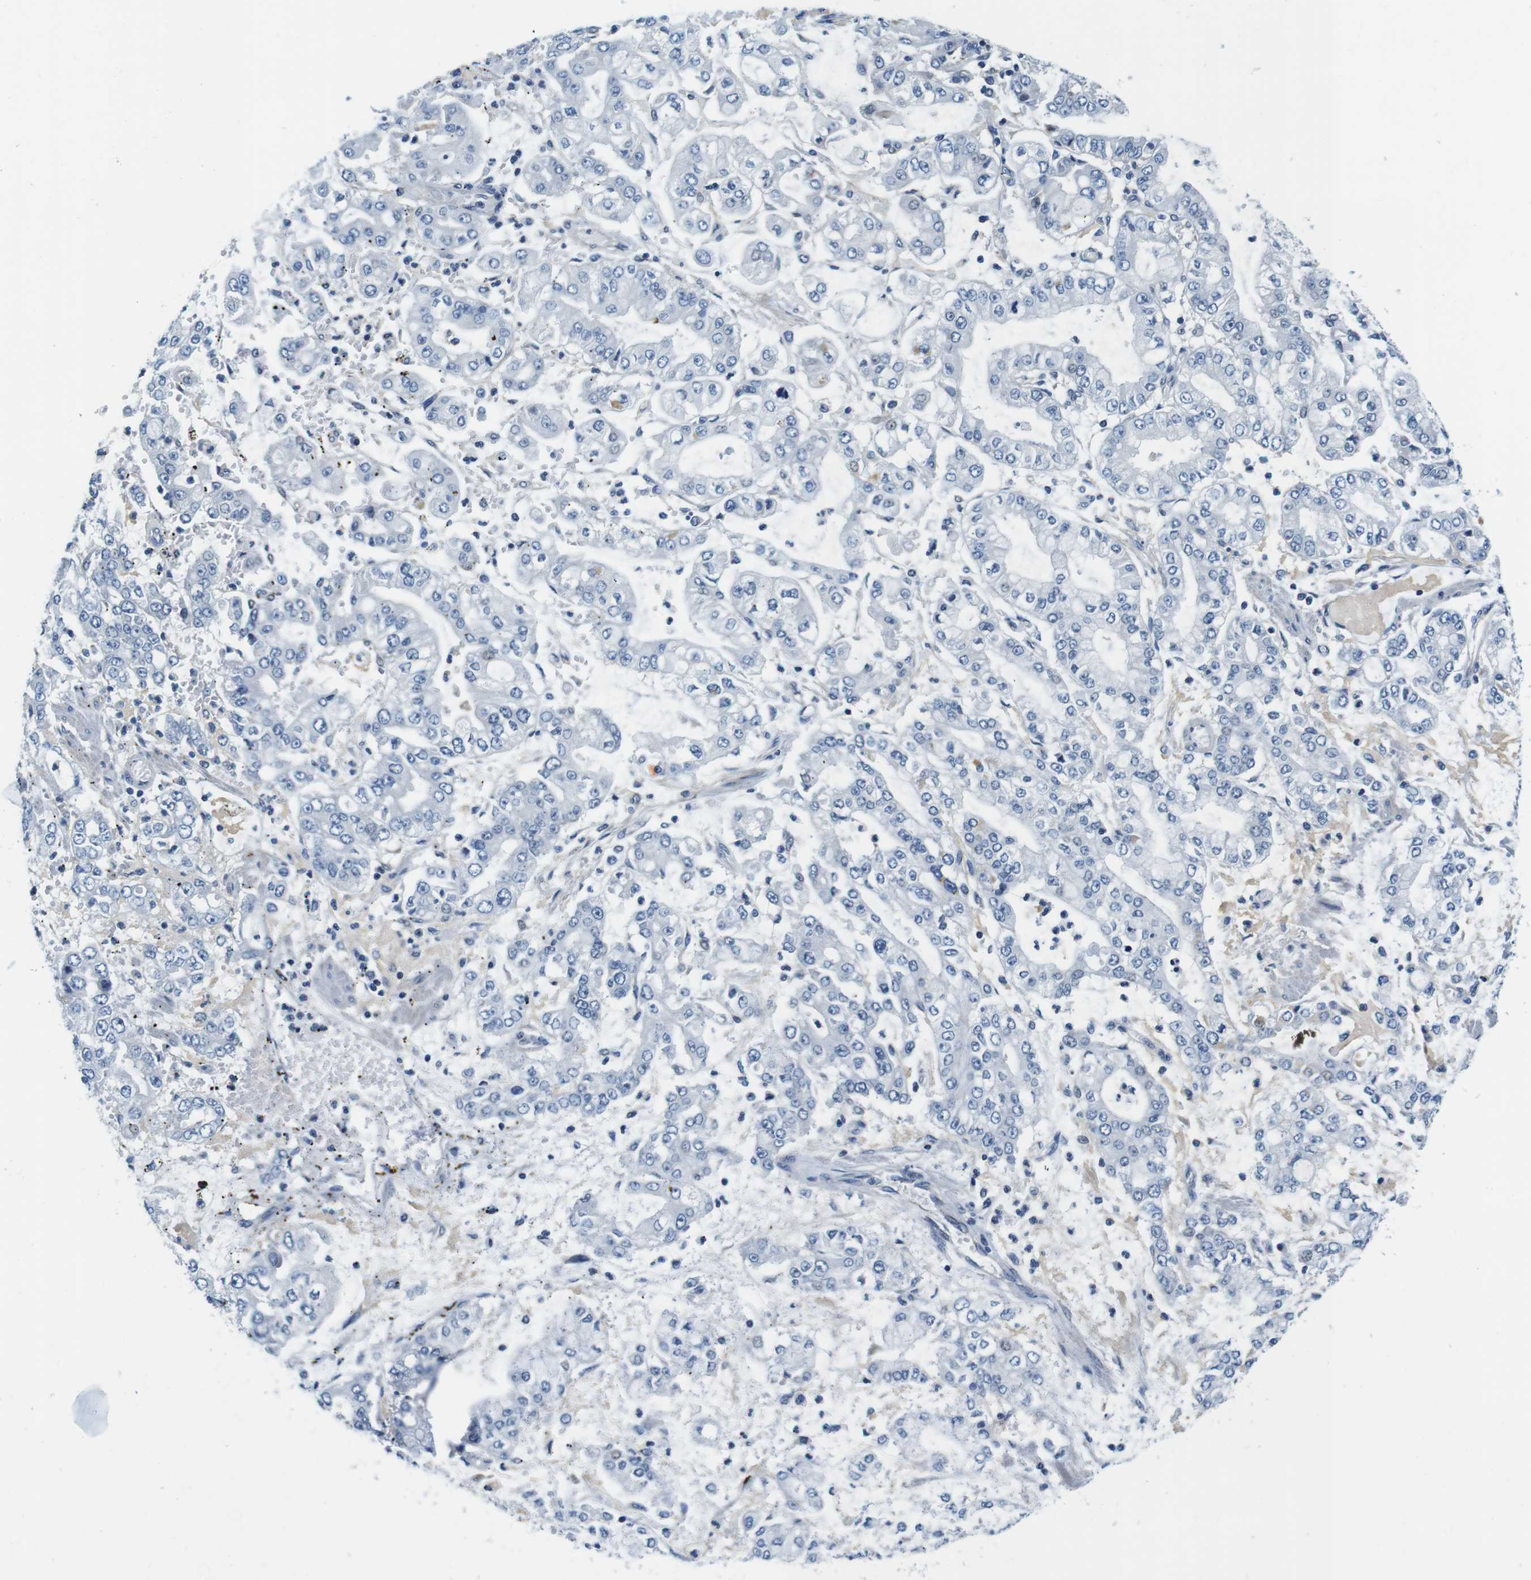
{"staining": {"intensity": "negative", "quantity": "none", "location": "none"}, "tissue": "stomach cancer", "cell_type": "Tumor cells", "image_type": "cancer", "snomed": [{"axis": "morphology", "description": "Adenocarcinoma, NOS"}, {"axis": "topography", "description": "Stomach"}], "caption": "A photomicrograph of stomach cancer (adenocarcinoma) stained for a protein displays no brown staining in tumor cells.", "gene": "KCNJ5", "patient": {"sex": "male", "age": 76}}